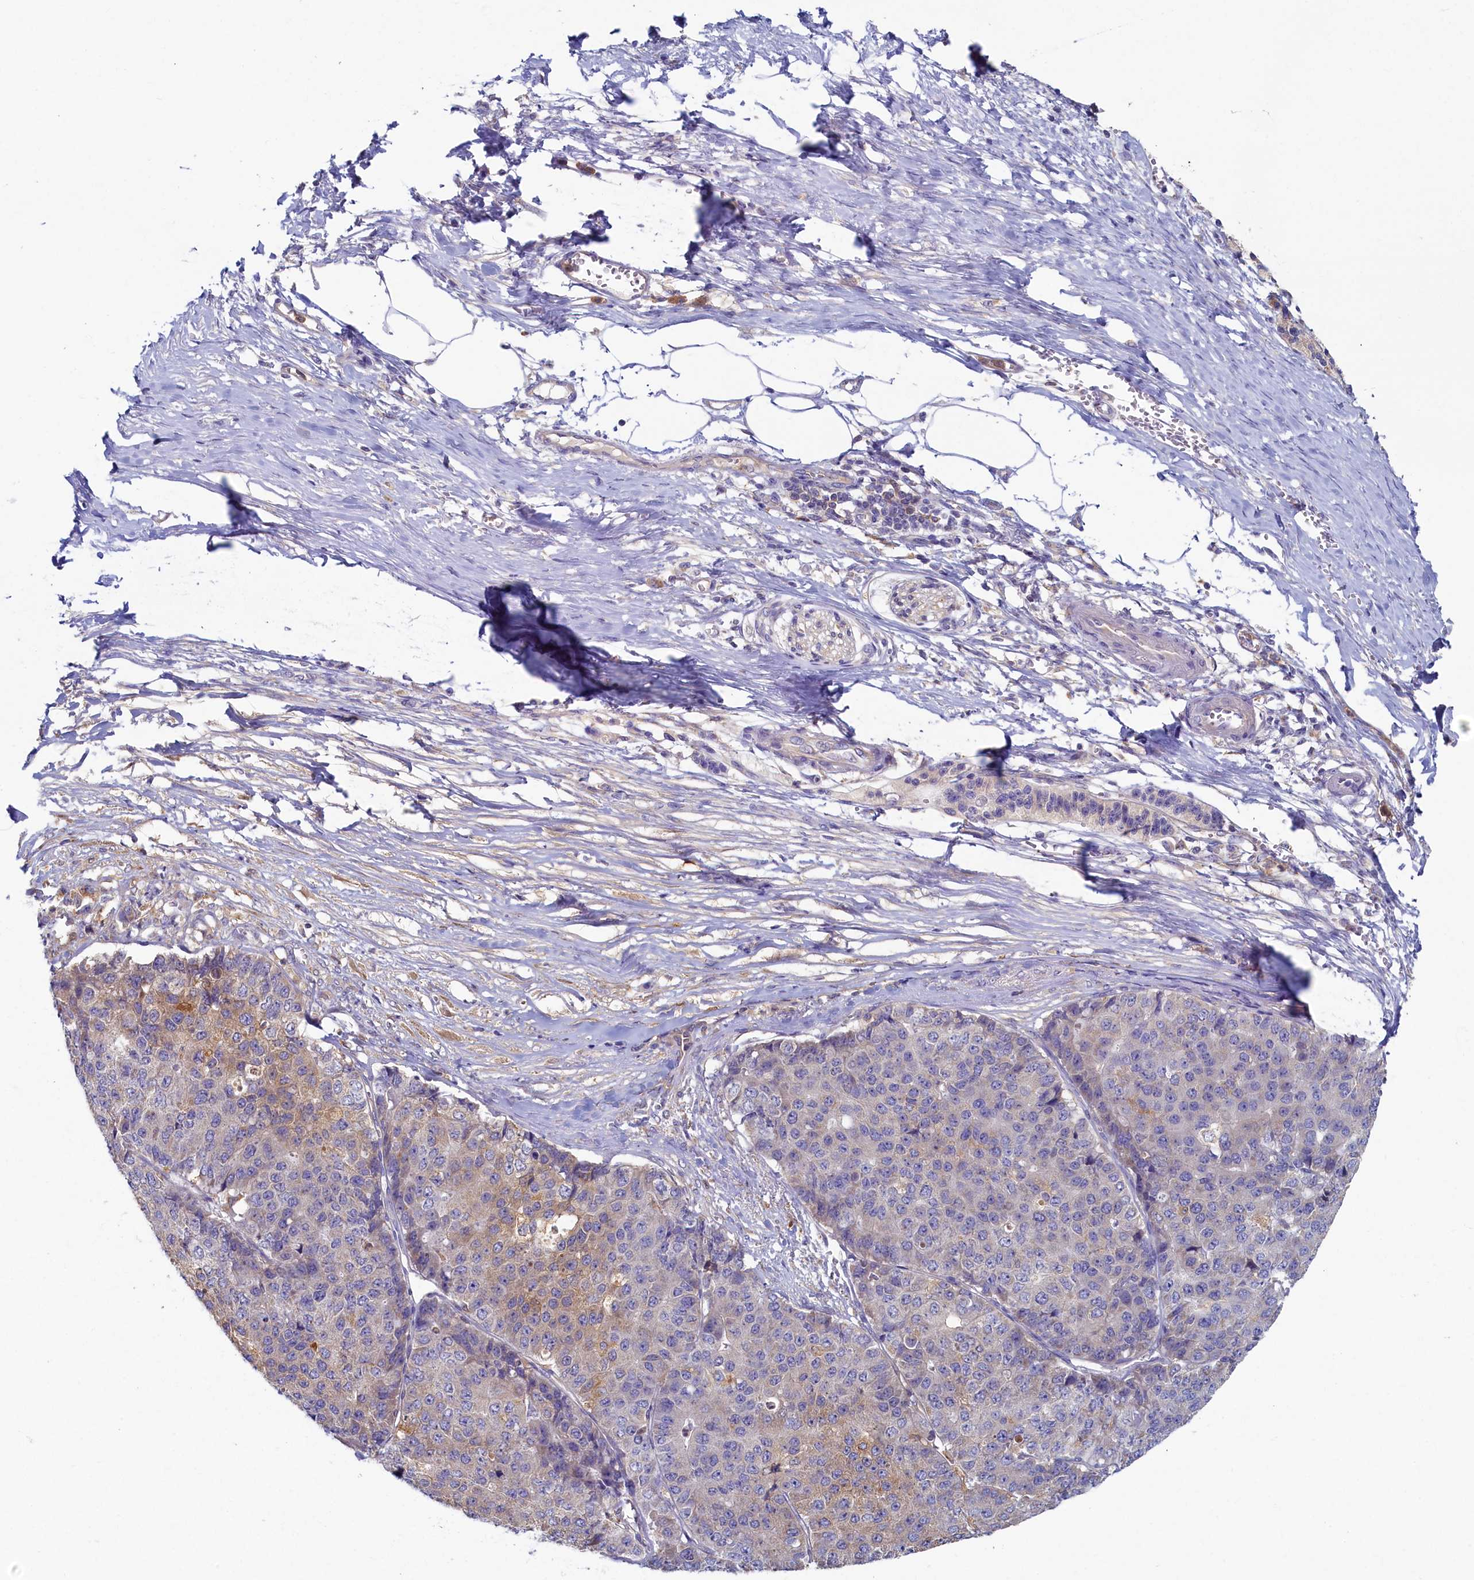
{"staining": {"intensity": "moderate", "quantity": "<25%", "location": "cytoplasmic/membranous"}, "tissue": "pancreatic cancer", "cell_type": "Tumor cells", "image_type": "cancer", "snomed": [{"axis": "morphology", "description": "Adenocarcinoma, NOS"}, {"axis": "topography", "description": "Pancreas"}], "caption": "Pancreatic cancer (adenocarcinoma) tissue reveals moderate cytoplasmic/membranous staining in about <25% of tumor cells", "gene": "TIMM8B", "patient": {"sex": "male", "age": 50}}